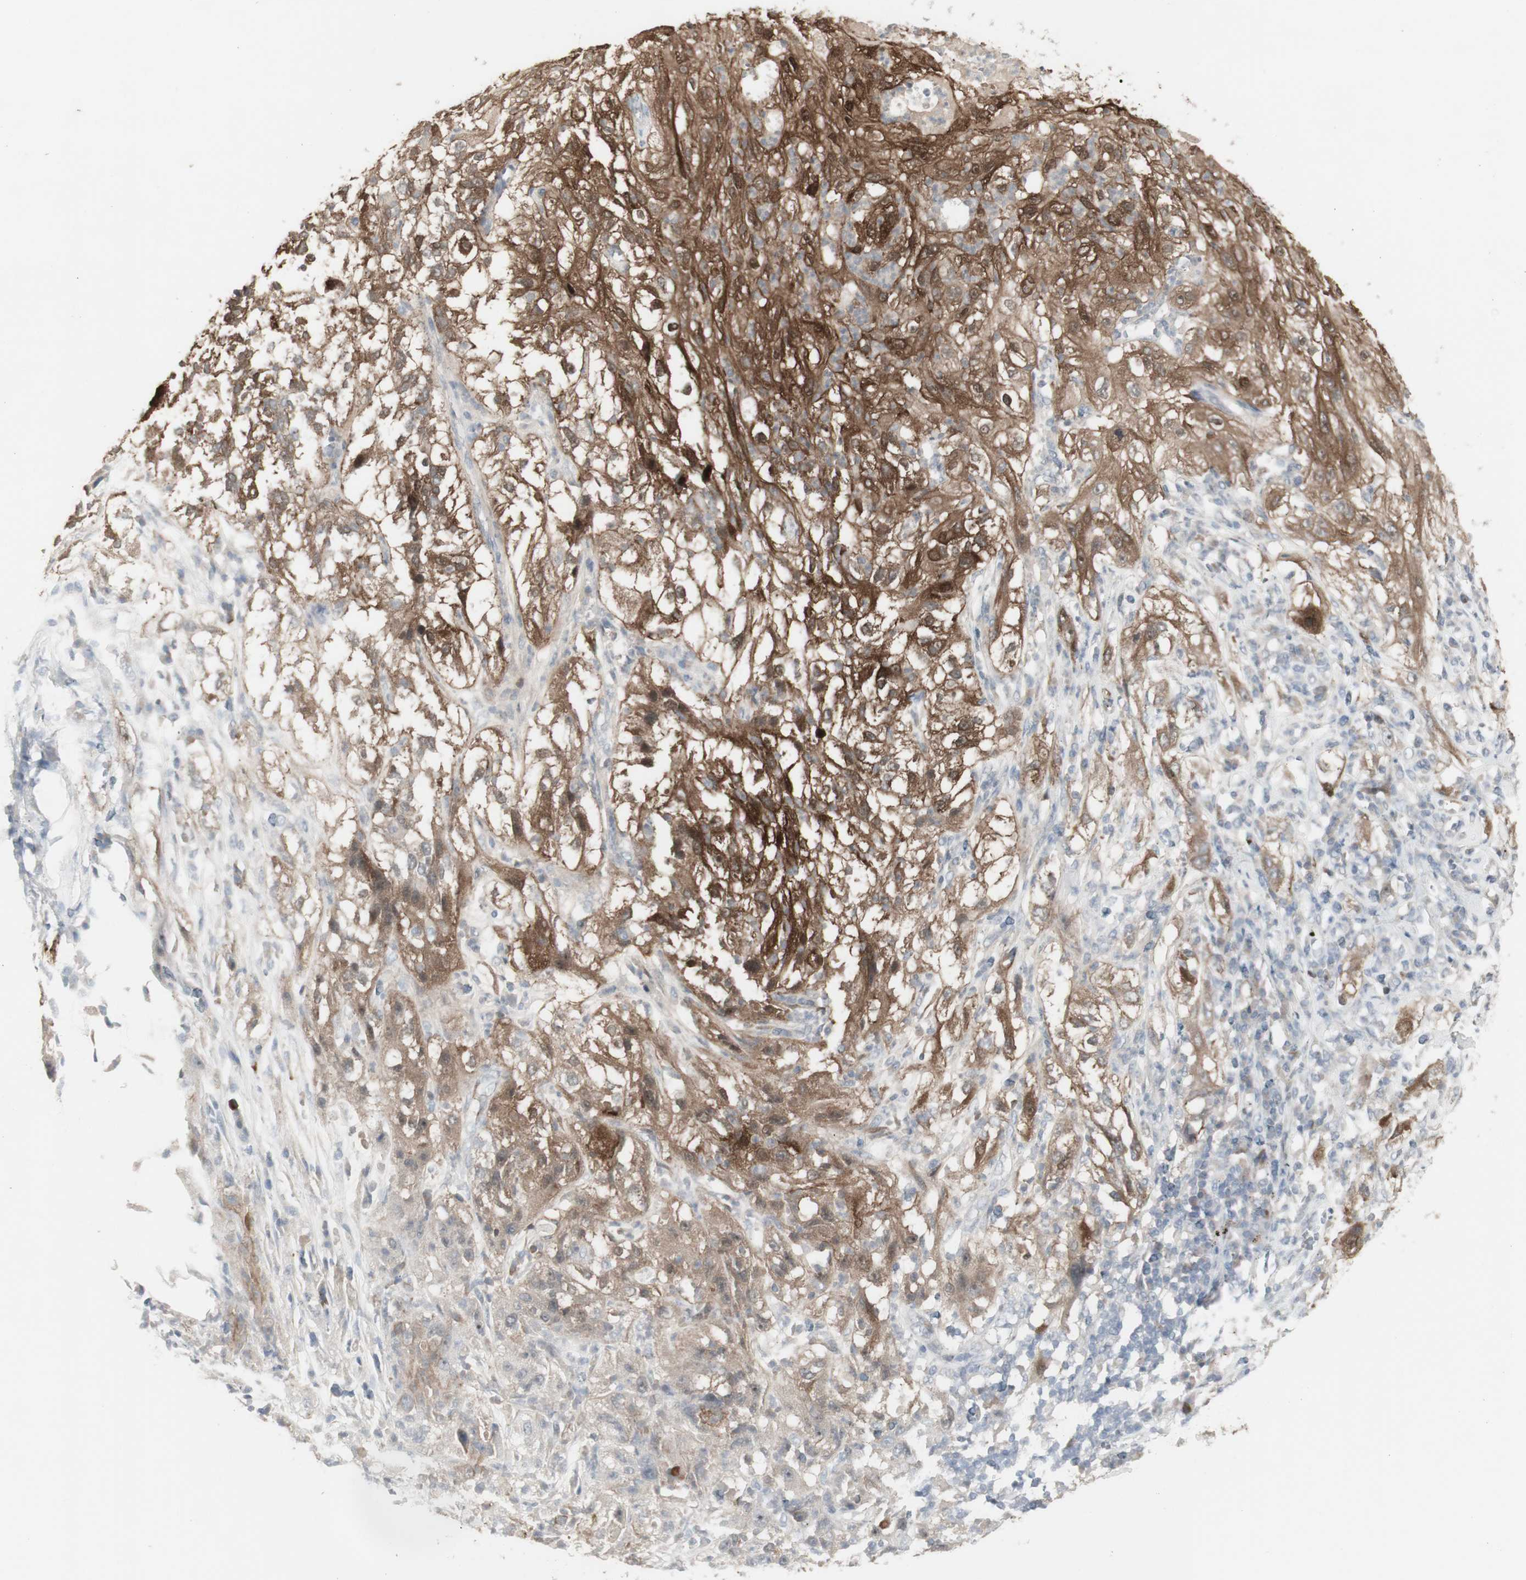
{"staining": {"intensity": "strong", "quantity": ">75%", "location": "cytoplasmic/membranous"}, "tissue": "lung cancer", "cell_type": "Tumor cells", "image_type": "cancer", "snomed": [{"axis": "morphology", "description": "Inflammation, NOS"}, {"axis": "morphology", "description": "Squamous cell carcinoma, NOS"}, {"axis": "topography", "description": "Lymph node"}, {"axis": "topography", "description": "Soft tissue"}, {"axis": "topography", "description": "Lung"}], "caption": "Squamous cell carcinoma (lung) stained for a protein (brown) exhibits strong cytoplasmic/membranous positive positivity in about >75% of tumor cells.", "gene": "C1orf116", "patient": {"sex": "male", "age": 66}}